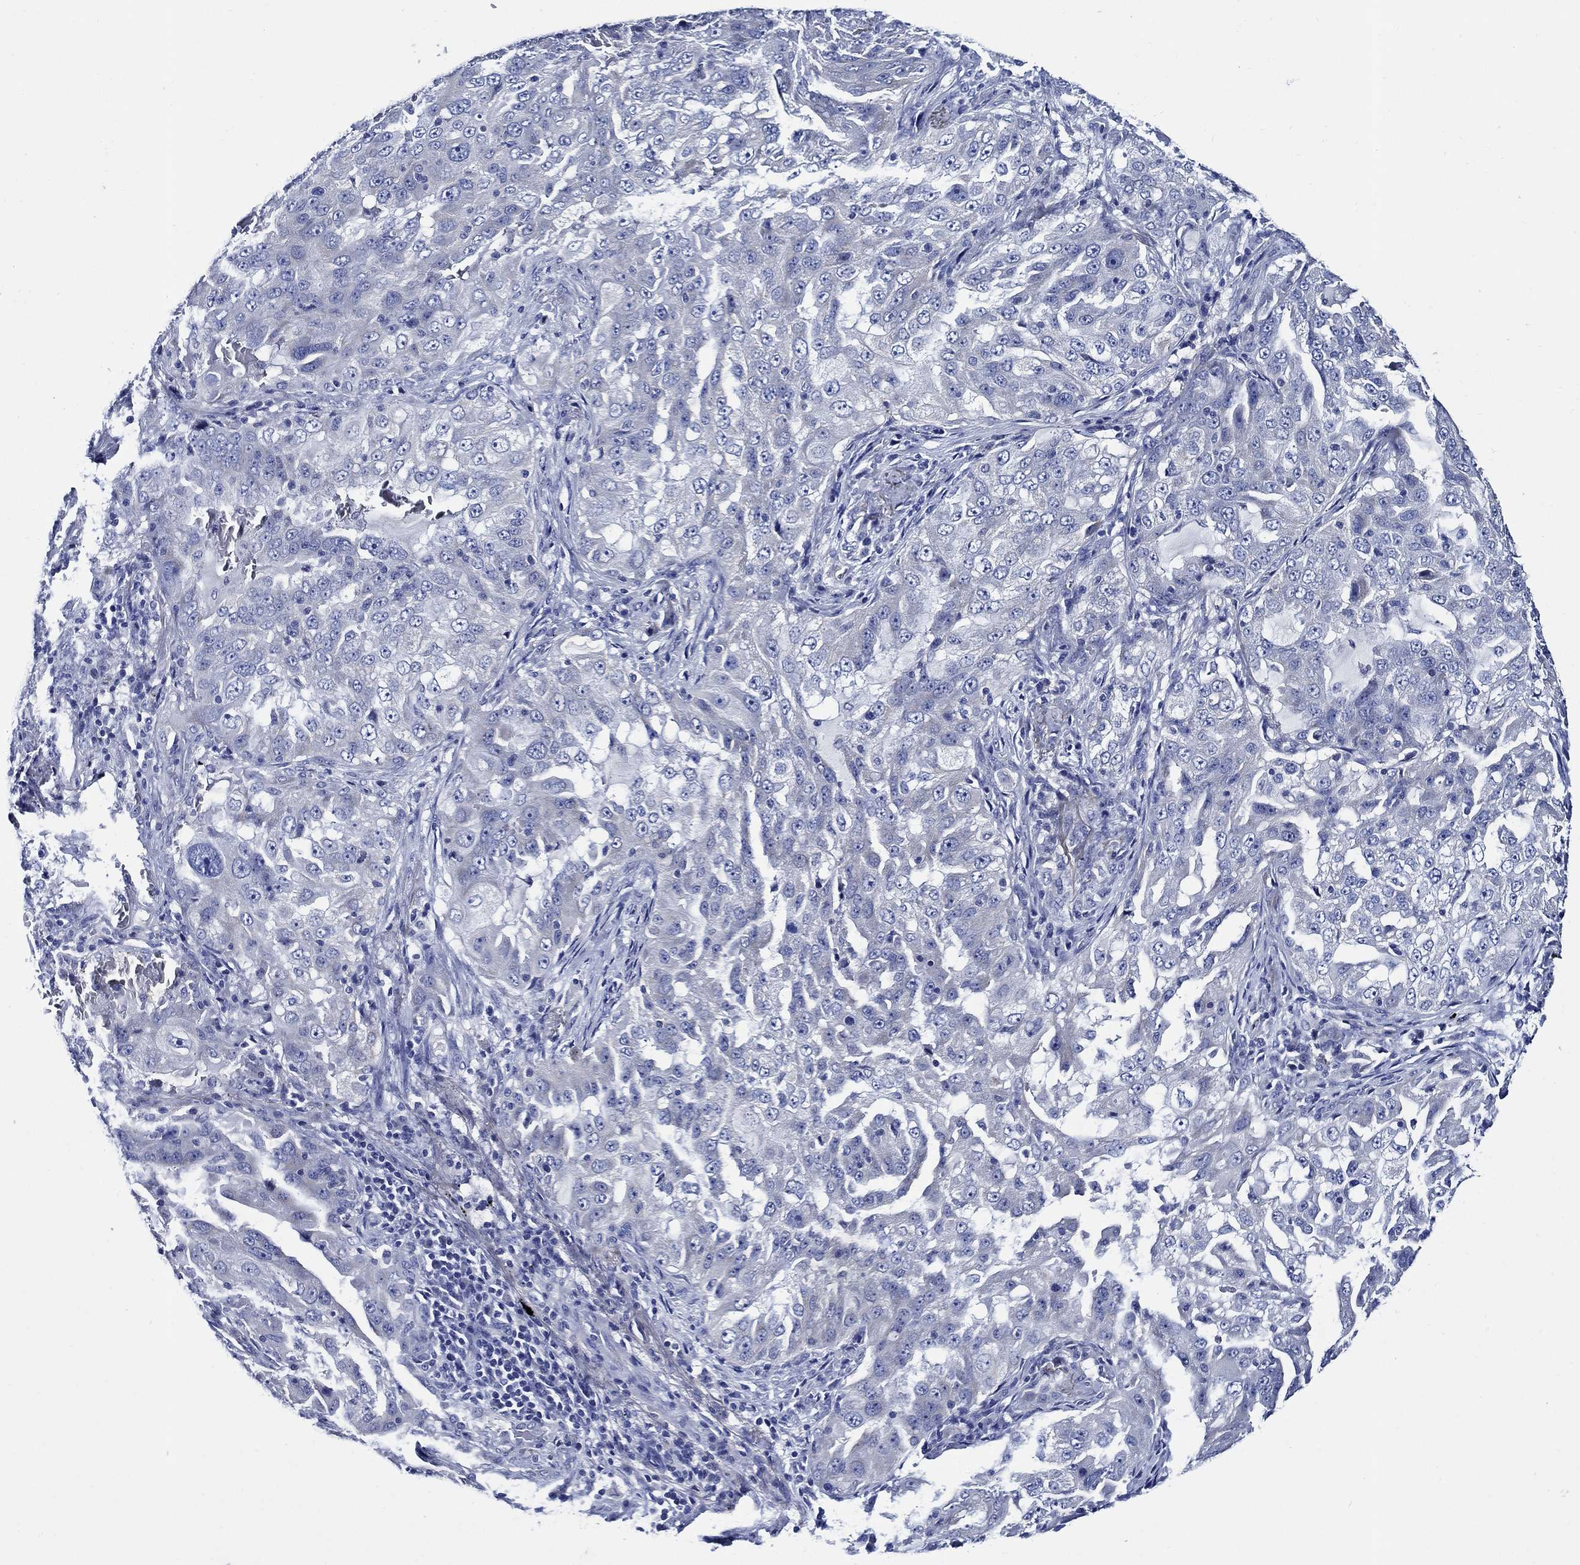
{"staining": {"intensity": "negative", "quantity": "none", "location": "none"}, "tissue": "lung cancer", "cell_type": "Tumor cells", "image_type": "cancer", "snomed": [{"axis": "morphology", "description": "Adenocarcinoma, NOS"}, {"axis": "topography", "description": "Lung"}], "caption": "The IHC photomicrograph has no significant expression in tumor cells of lung adenocarcinoma tissue.", "gene": "SKOR1", "patient": {"sex": "female", "age": 61}}